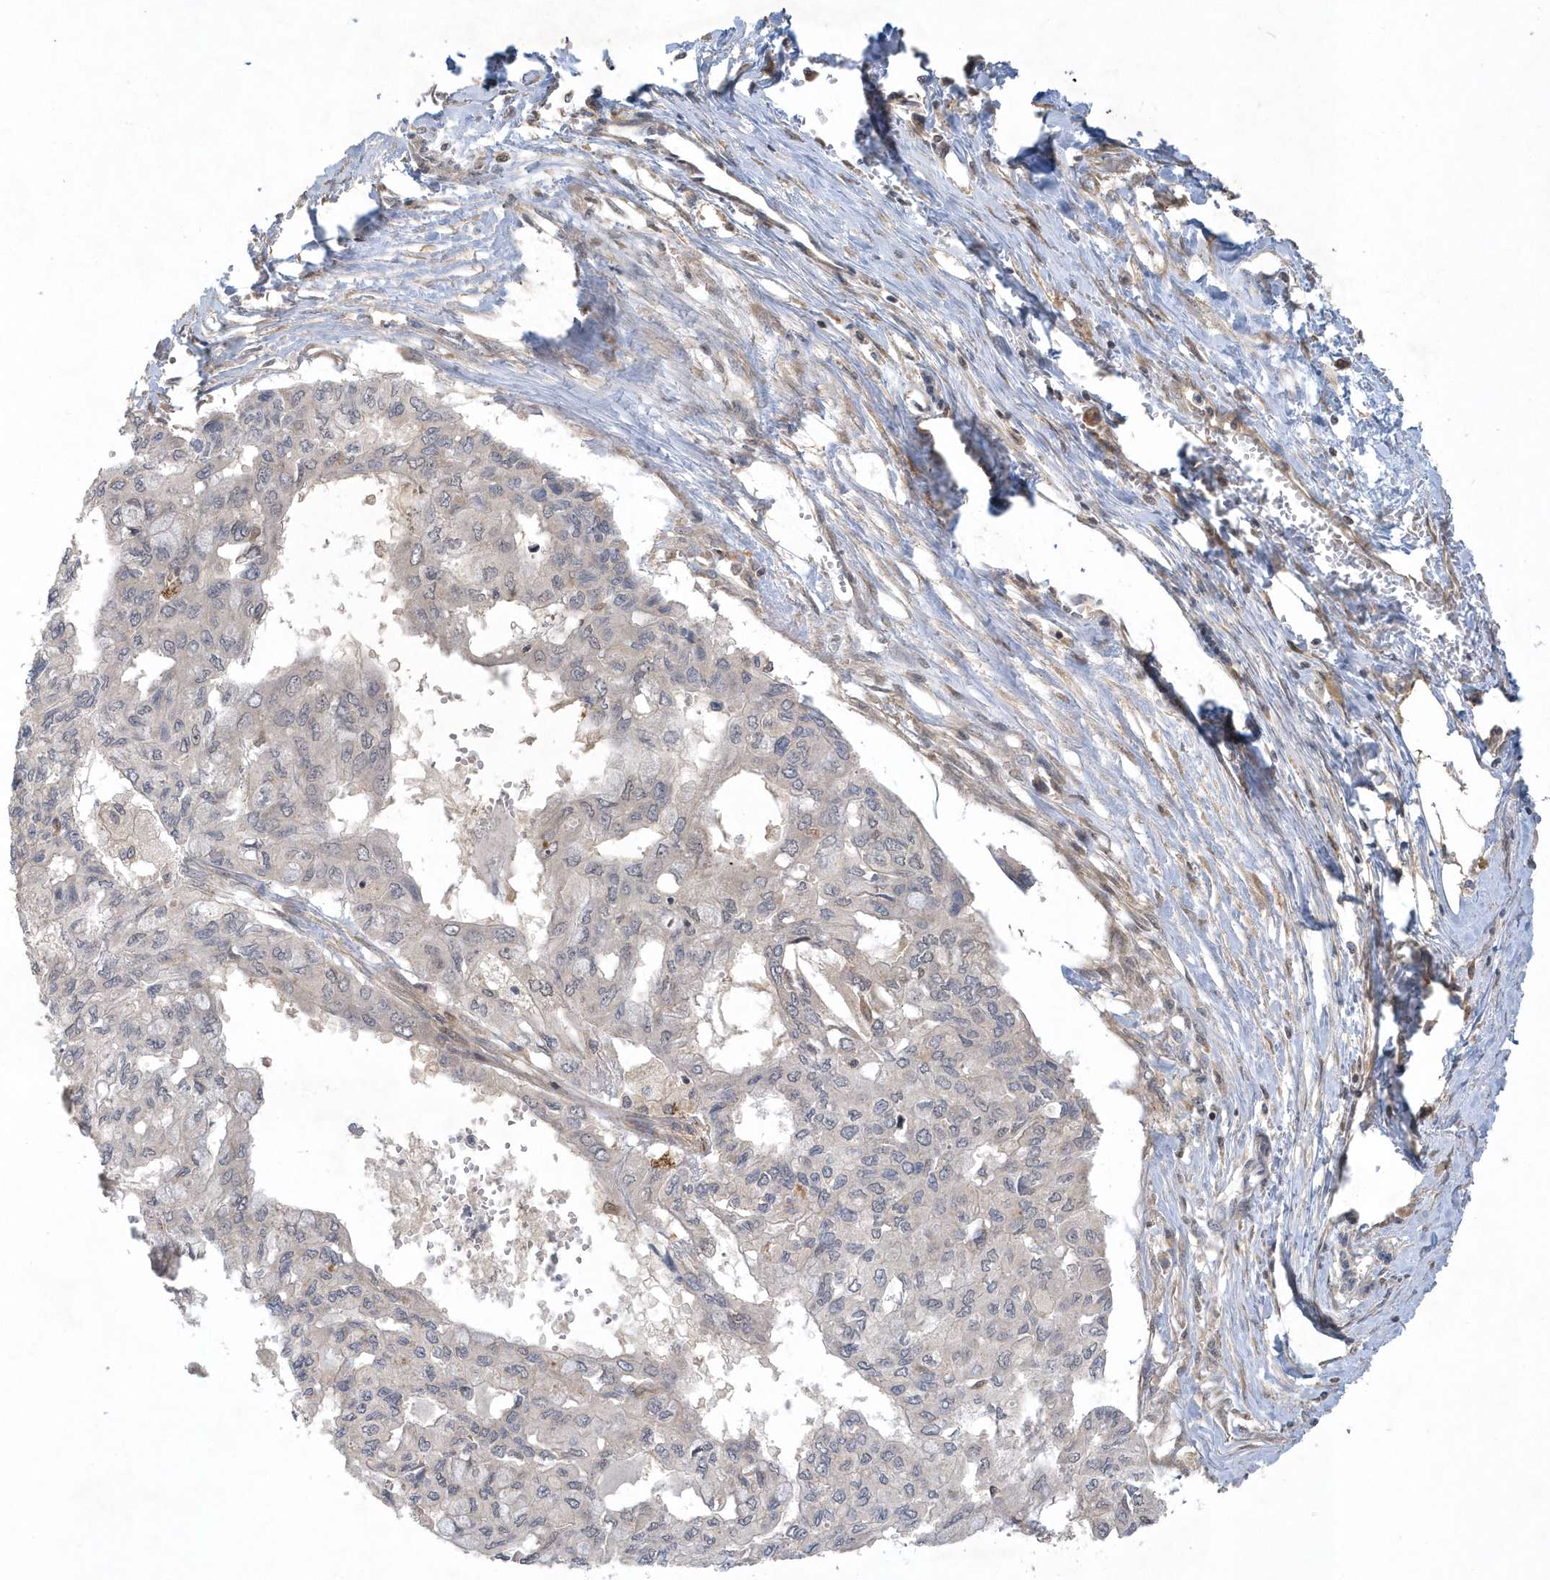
{"staining": {"intensity": "negative", "quantity": "none", "location": "none"}, "tissue": "pancreatic cancer", "cell_type": "Tumor cells", "image_type": "cancer", "snomed": [{"axis": "morphology", "description": "Adenocarcinoma, NOS"}, {"axis": "topography", "description": "Pancreas"}], "caption": "Protein analysis of pancreatic cancer exhibits no significant expression in tumor cells. (DAB (3,3'-diaminobenzidine) IHC visualized using brightfield microscopy, high magnification).", "gene": "THG1L", "patient": {"sex": "male", "age": 51}}